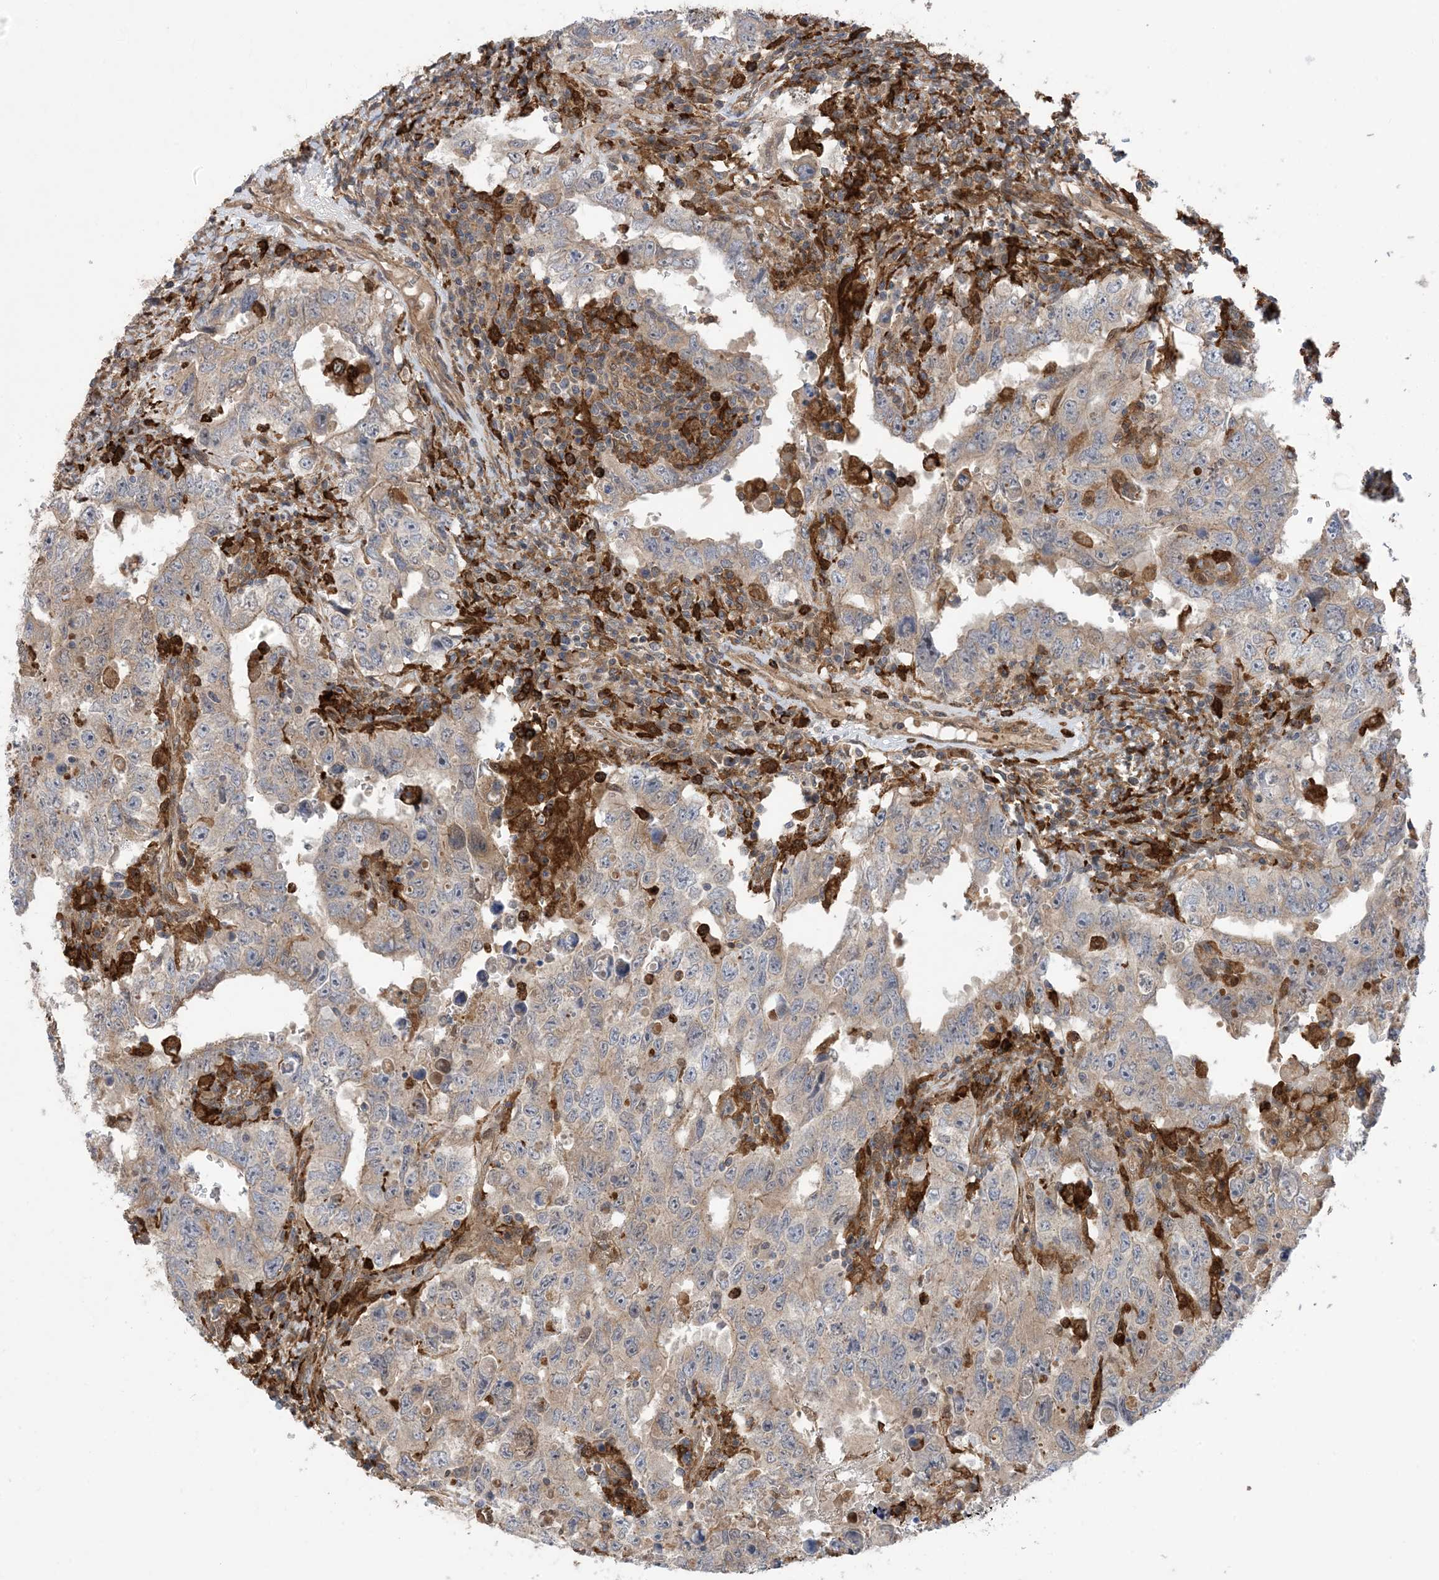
{"staining": {"intensity": "weak", "quantity": "25%-75%", "location": "cytoplasmic/membranous"}, "tissue": "testis cancer", "cell_type": "Tumor cells", "image_type": "cancer", "snomed": [{"axis": "morphology", "description": "Carcinoma, Embryonal, NOS"}, {"axis": "topography", "description": "Testis"}], "caption": "Approximately 25%-75% of tumor cells in human testis cancer reveal weak cytoplasmic/membranous protein positivity as visualized by brown immunohistochemical staining.", "gene": "HS1BP3", "patient": {"sex": "male", "age": 26}}